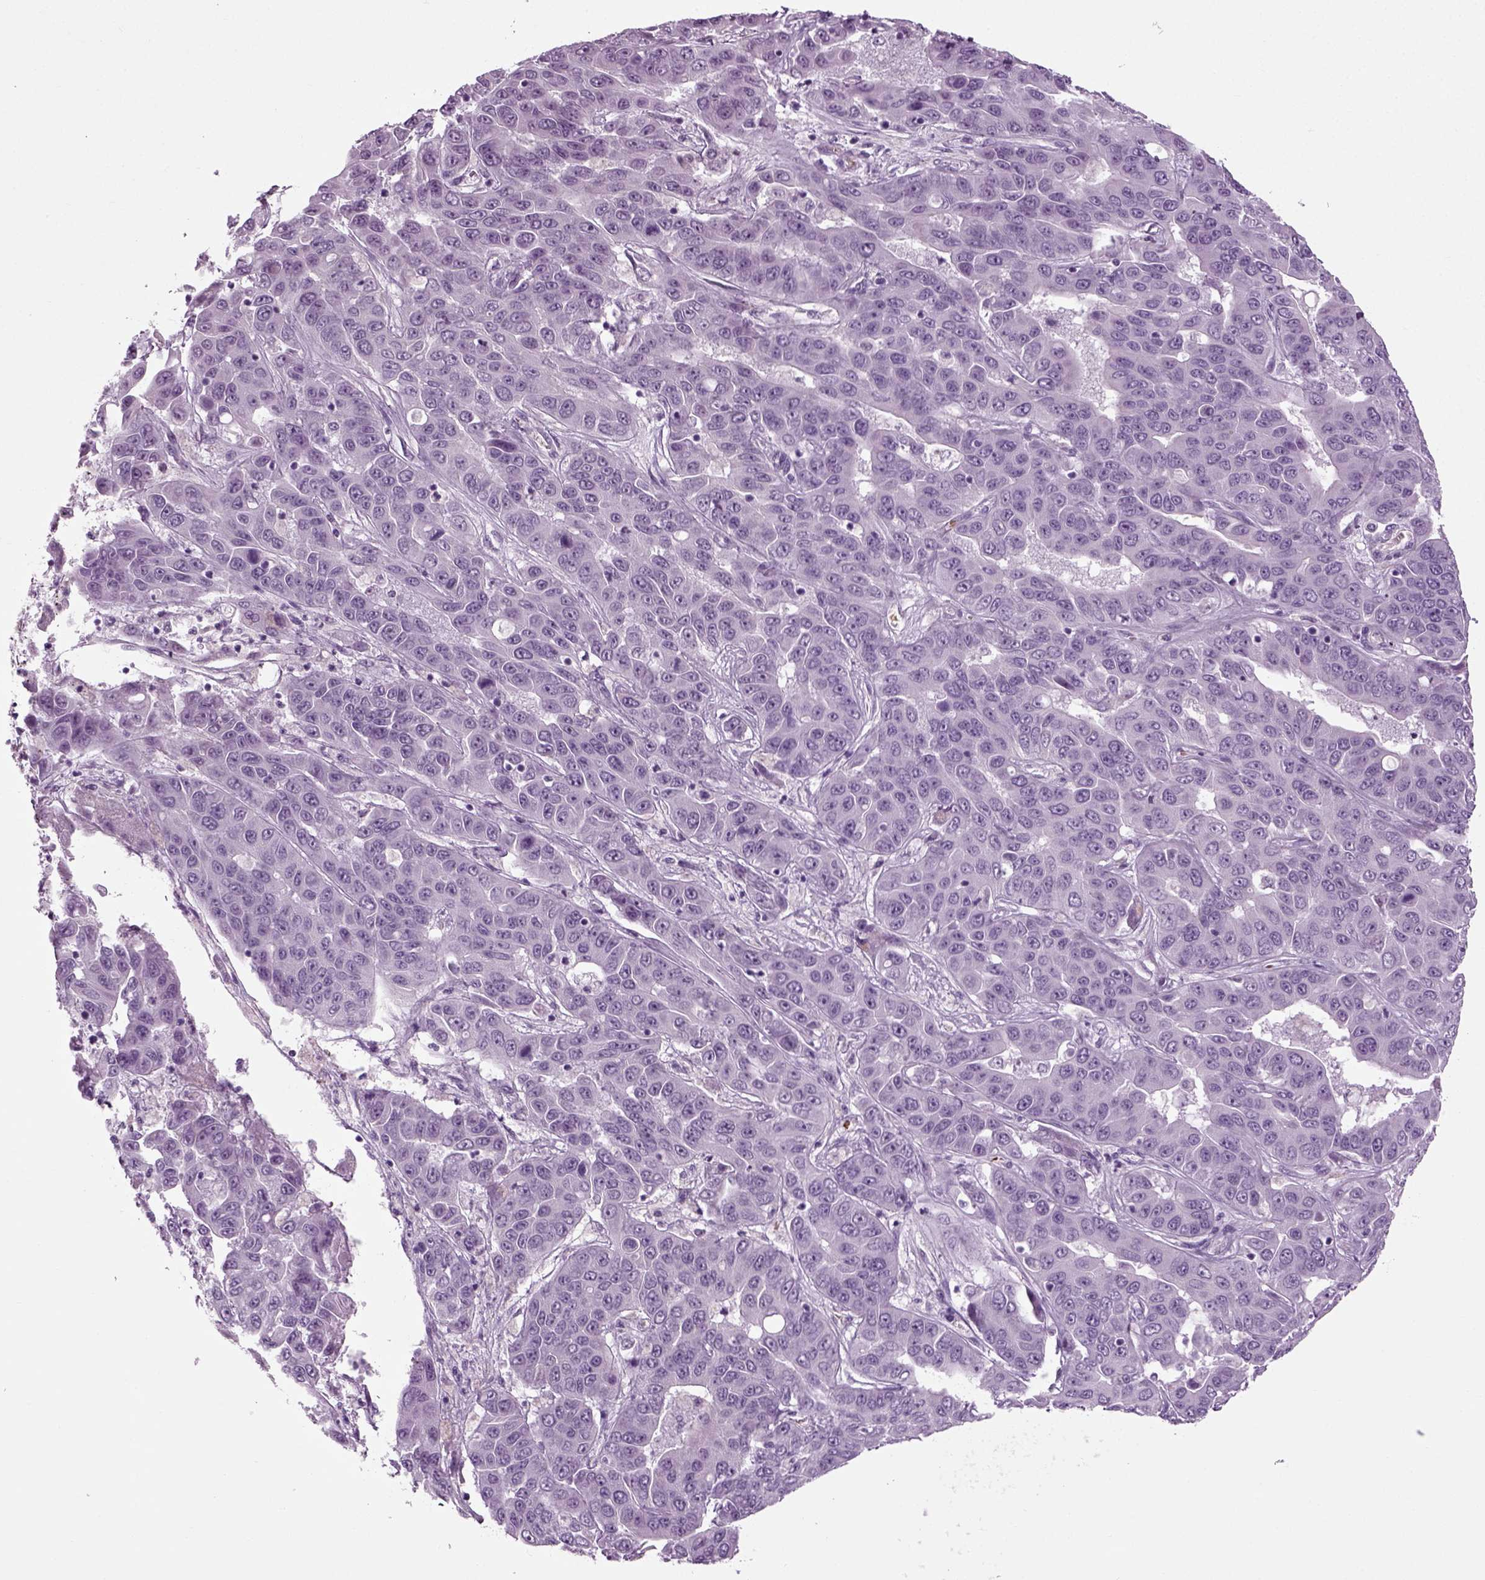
{"staining": {"intensity": "negative", "quantity": "none", "location": "none"}, "tissue": "liver cancer", "cell_type": "Tumor cells", "image_type": "cancer", "snomed": [{"axis": "morphology", "description": "Cholangiocarcinoma"}, {"axis": "topography", "description": "Liver"}], "caption": "This is an IHC photomicrograph of liver cholangiocarcinoma. There is no staining in tumor cells.", "gene": "ZC2HC1C", "patient": {"sex": "female", "age": 52}}